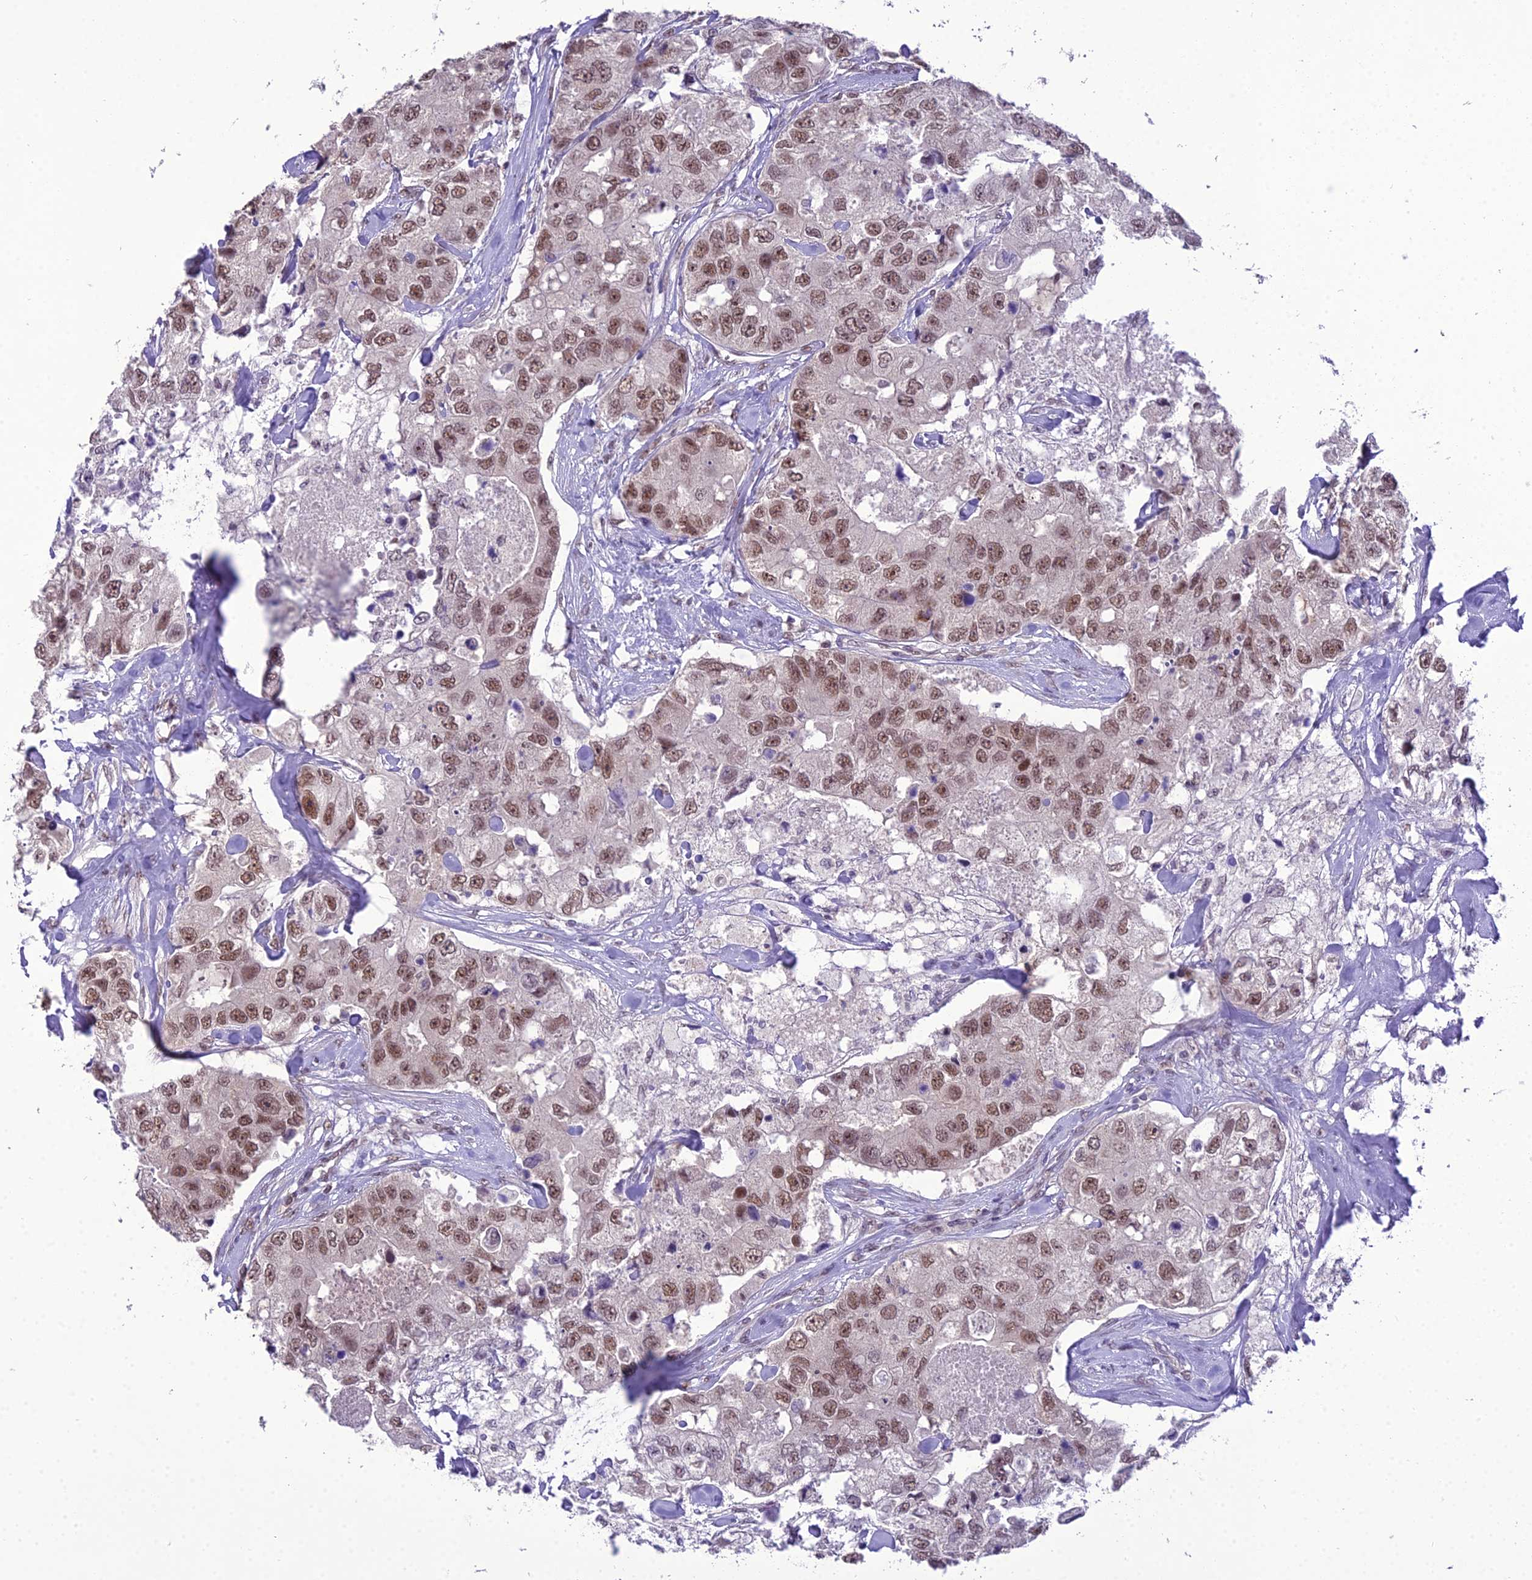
{"staining": {"intensity": "moderate", "quantity": ">75%", "location": "nuclear"}, "tissue": "breast cancer", "cell_type": "Tumor cells", "image_type": "cancer", "snomed": [{"axis": "morphology", "description": "Duct carcinoma"}, {"axis": "topography", "description": "Breast"}], "caption": "Protein expression analysis of breast infiltrating ductal carcinoma reveals moderate nuclear expression in about >75% of tumor cells.", "gene": "SH3RF3", "patient": {"sex": "female", "age": 62}}